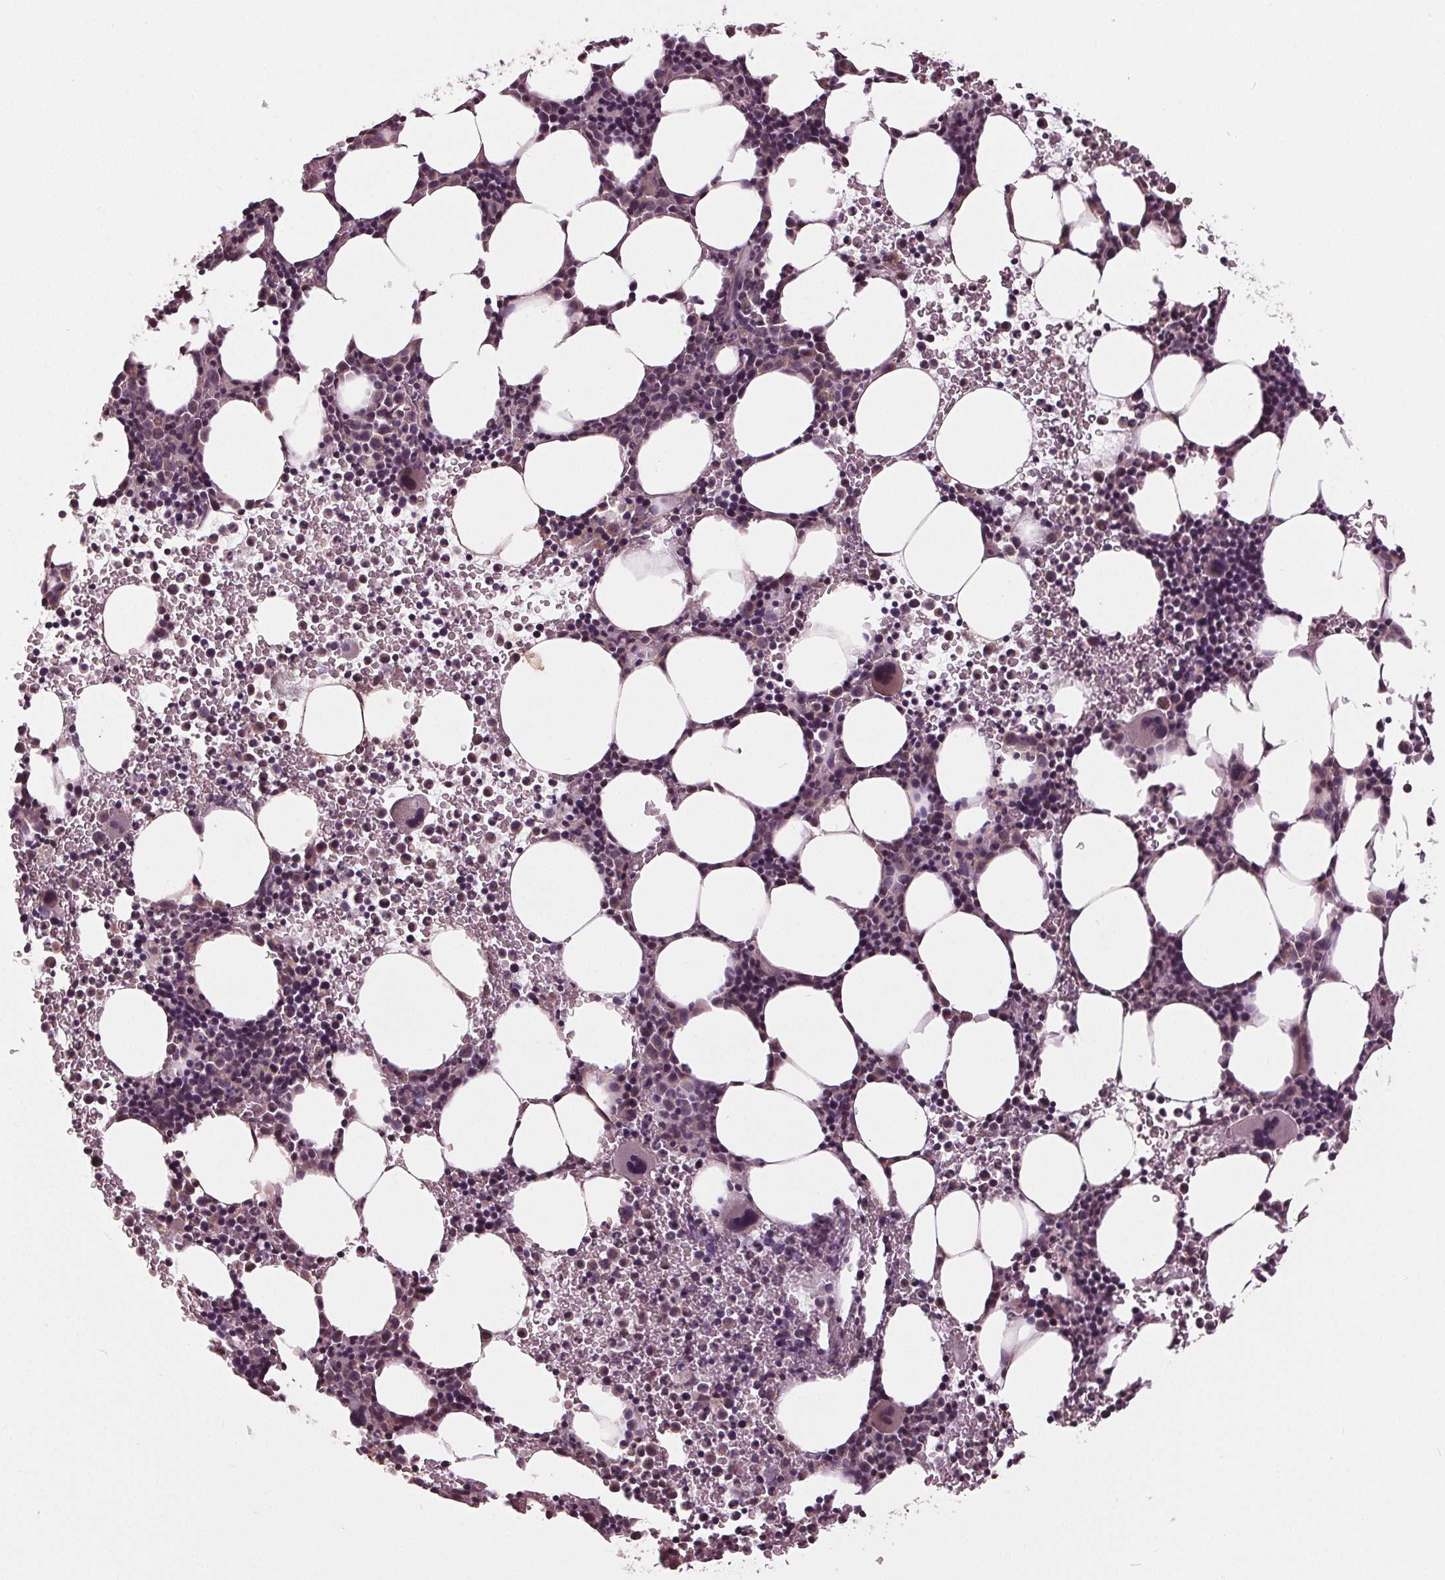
{"staining": {"intensity": "negative", "quantity": "none", "location": "none"}, "tissue": "bone marrow", "cell_type": "Hematopoietic cells", "image_type": "normal", "snomed": [{"axis": "morphology", "description": "Normal tissue, NOS"}, {"axis": "topography", "description": "Bone marrow"}], "caption": "A high-resolution micrograph shows immunohistochemistry staining of normal bone marrow, which exhibits no significant expression in hematopoietic cells.", "gene": "SIGLEC6", "patient": {"sex": "male", "age": 58}}